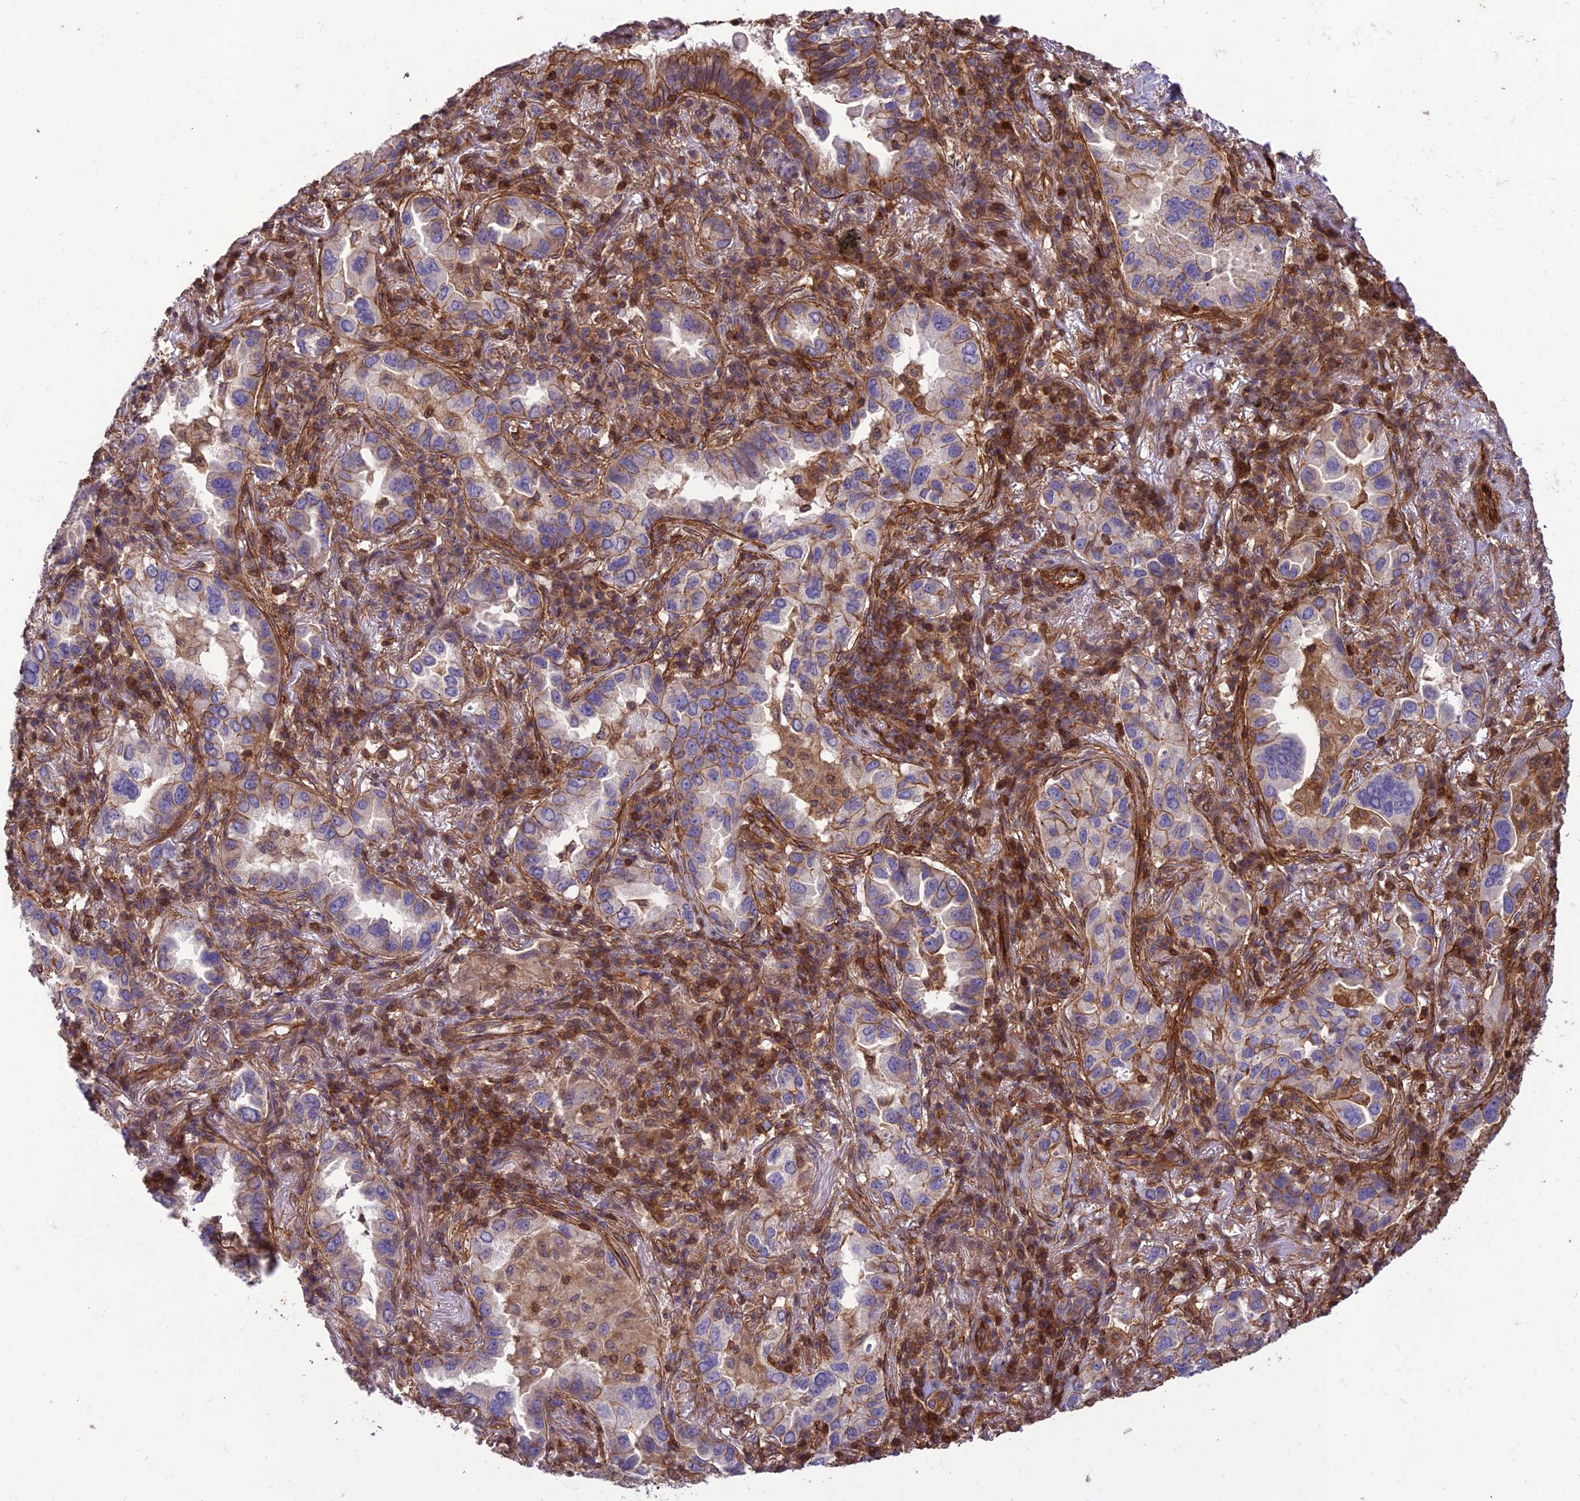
{"staining": {"intensity": "moderate", "quantity": "<25%", "location": "cytoplasmic/membranous"}, "tissue": "lung cancer", "cell_type": "Tumor cells", "image_type": "cancer", "snomed": [{"axis": "morphology", "description": "Adenocarcinoma, NOS"}, {"axis": "topography", "description": "Lung"}], "caption": "Immunohistochemical staining of human lung adenocarcinoma displays low levels of moderate cytoplasmic/membranous protein positivity in approximately <25% of tumor cells.", "gene": "HPSE2", "patient": {"sex": "female", "age": 69}}